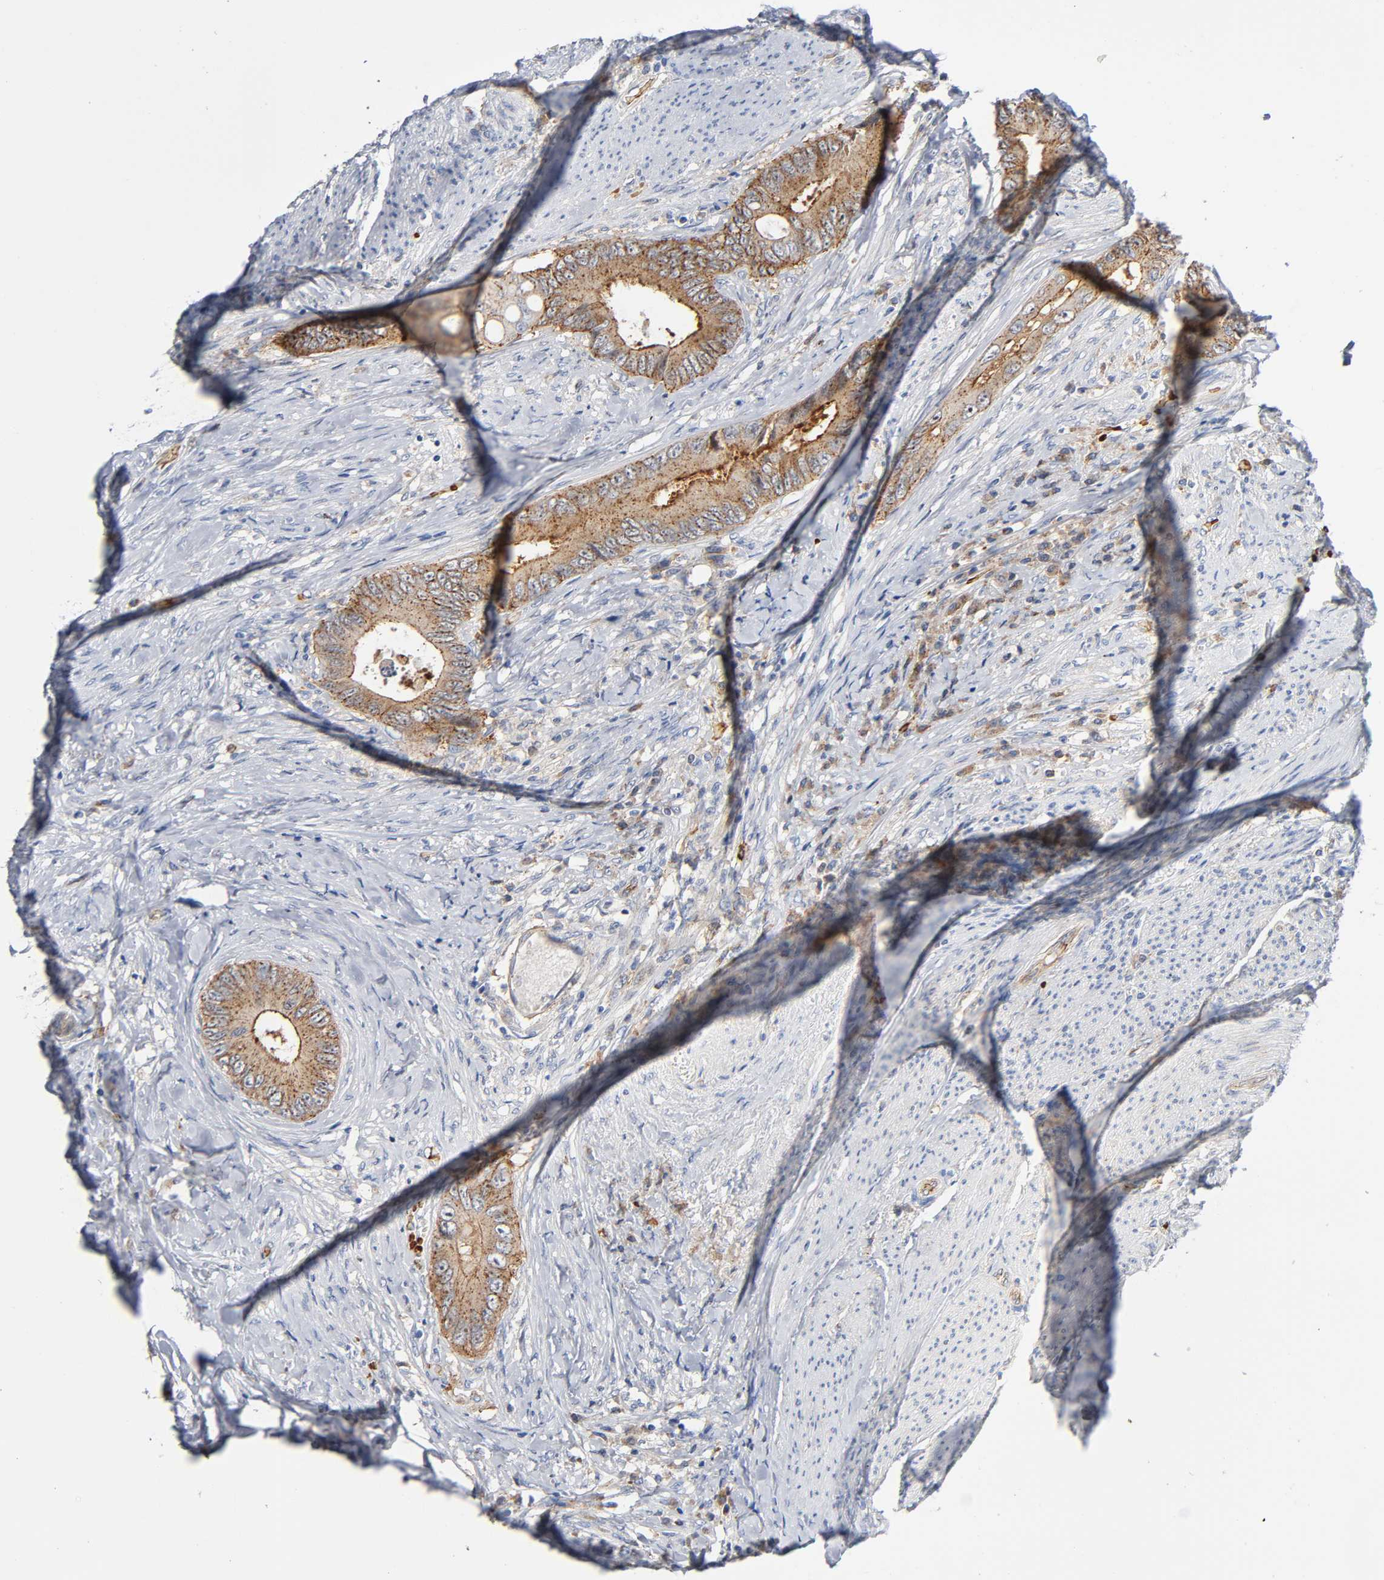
{"staining": {"intensity": "moderate", "quantity": ">75%", "location": "cytoplasmic/membranous"}, "tissue": "colorectal cancer", "cell_type": "Tumor cells", "image_type": "cancer", "snomed": [{"axis": "morphology", "description": "Normal tissue, NOS"}, {"axis": "morphology", "description": "Adenocarcinoma, NOS"}, {"axis": "topography", "description": "Rectum"}, {"axis": "topography", "description": "Peripheral nerve tissue"}], "caption": "IHC micrograph of human colorectal adenocarcinoma stained for a protein (brown), which reveals medium levels of moderate cytoplasmic/membranous staining in about >75% of tumor cells.", "gene": "CD2AP", "patient": {"sex": "female", "age": 77}}